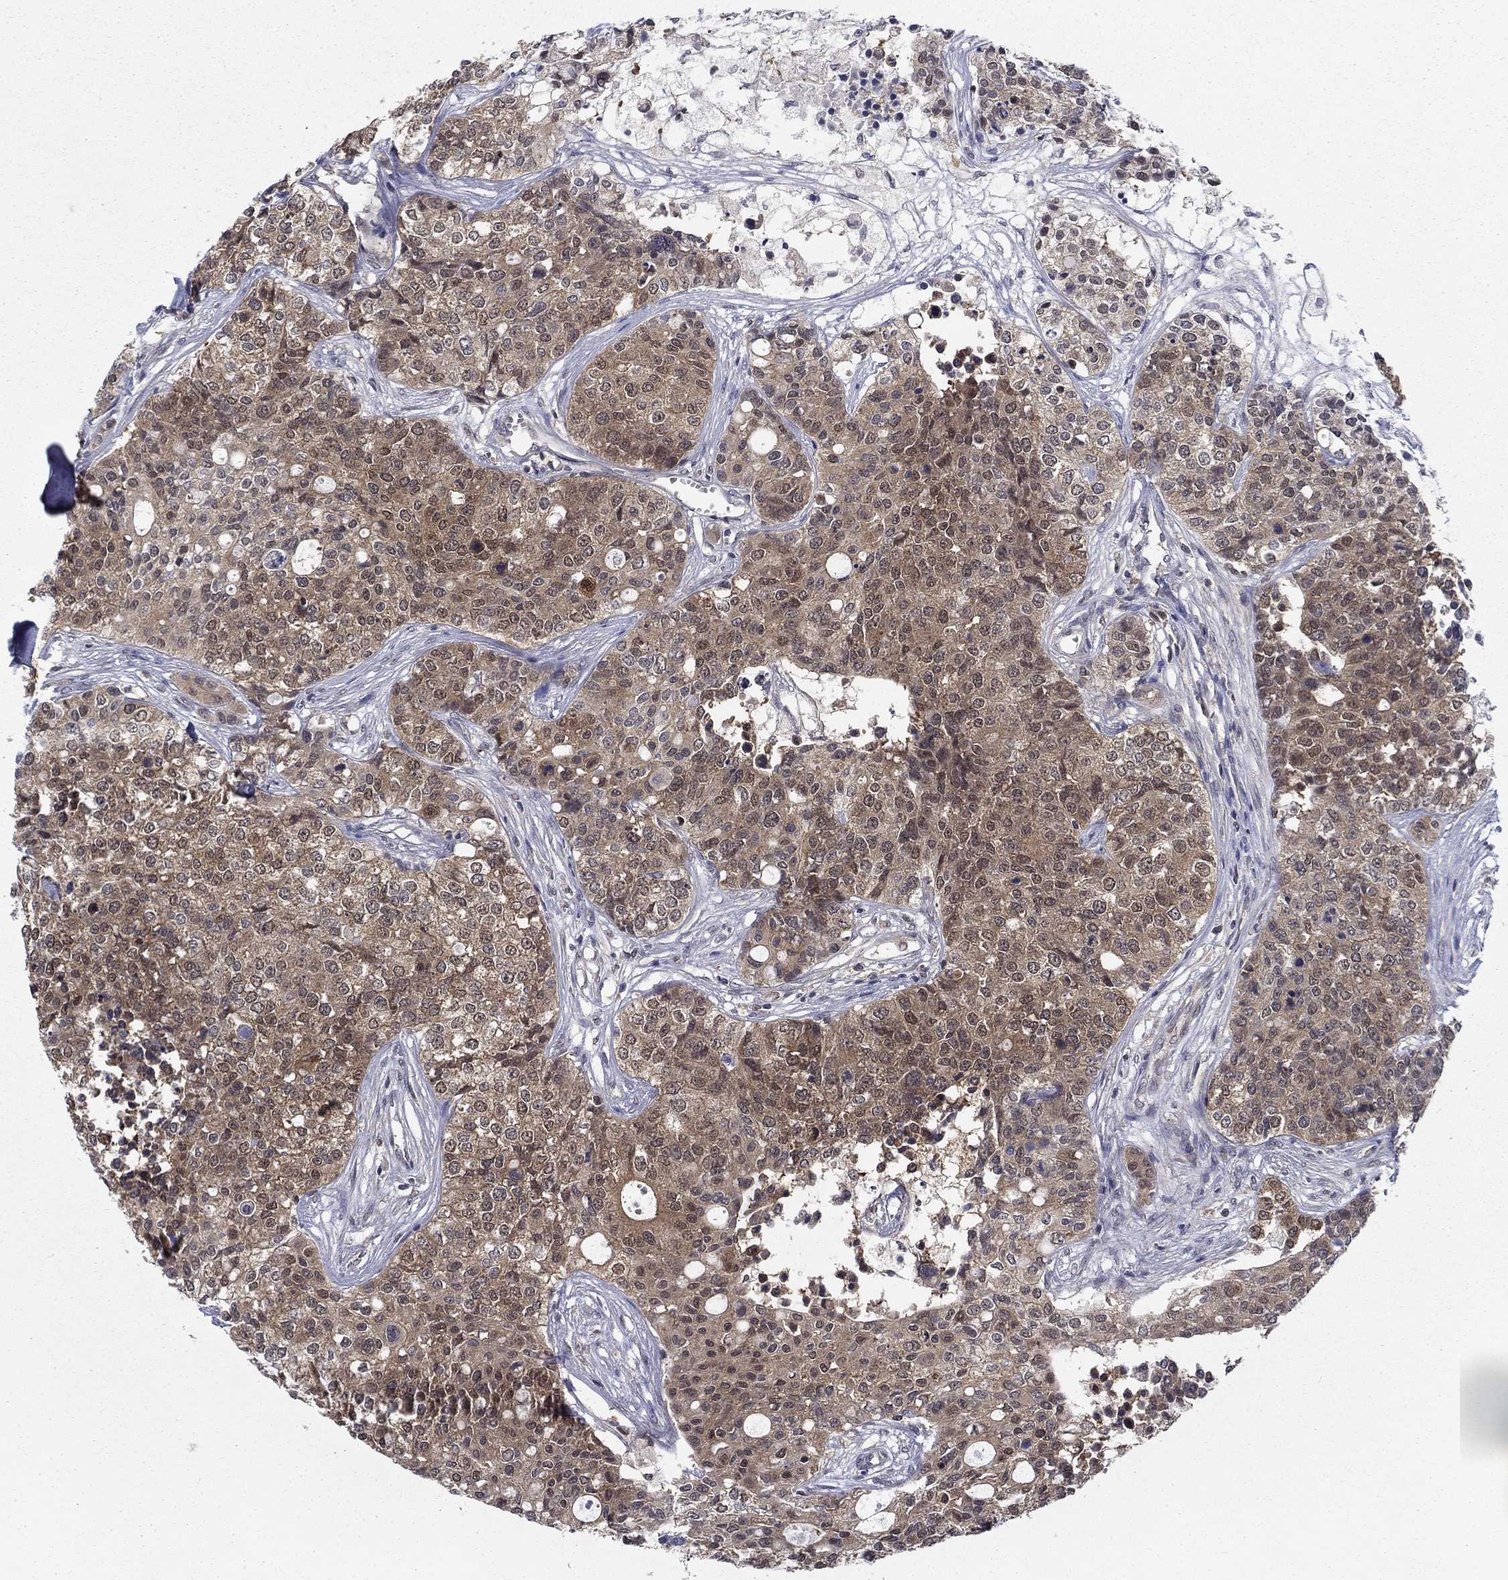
{"staining": {"intensity": "weak", "quantity": ">75%", "location": "cytoplasmic/membranous"}, "tissue": "carcinoid", "cell_type": "Tumor cells", "image_type": "cancer", "snomed": [{"axis": "morphology", "description": "Carcinoid, malignant, NOS"}, {"axis": "topography", "description": "Colon"}], "caption": "About >75% of tumor cells in human malignant carcinoid show weak cytoplasmic/membranous protein positivity as visualized by brown immunohistochemical staining.", "gene": "NIT2", "patient": {"sex": "male", "age": 81}}